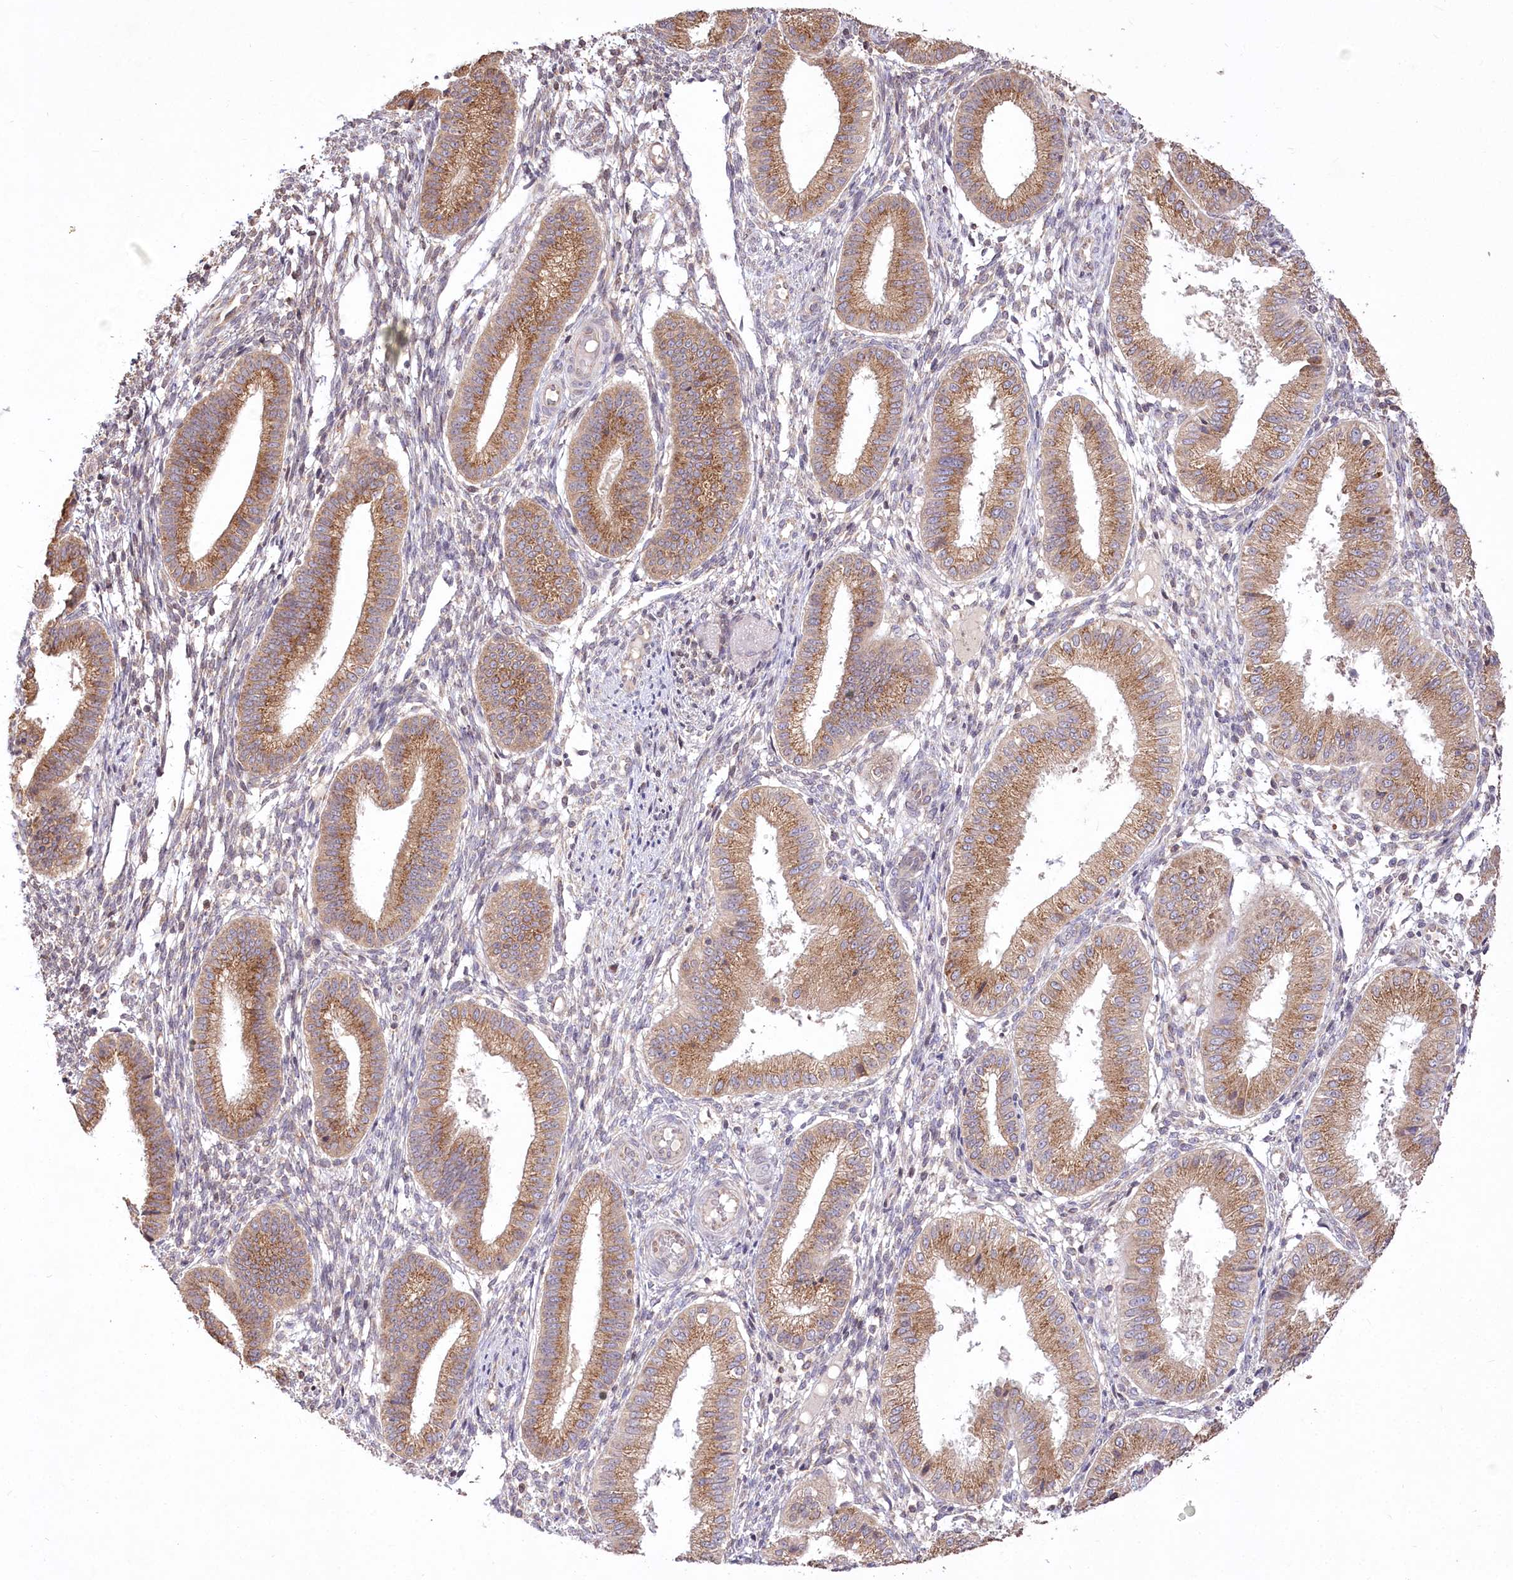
{"staining": {"intensity": "moderate", "quantity": "25%-75%", "location": "cytoplasmic/membranous"}, "tissue": "endometrium", "cell_type": "Cells in endometrial stroma", "image_type": "normal", "snomed": [{"axis": "morphology", "description": "Normal tissue, NOS"}, {"axis": "topography", "description": "Endometrium"}], "caption": "Cells in endometrial stroma exhibit medium levels of moderate cytoplasmic/membranous expression in approximately 25%-75% of cells in normal endometrium.", "gene": "STT3B", "patient": {"sex": "female", "age": 39}}